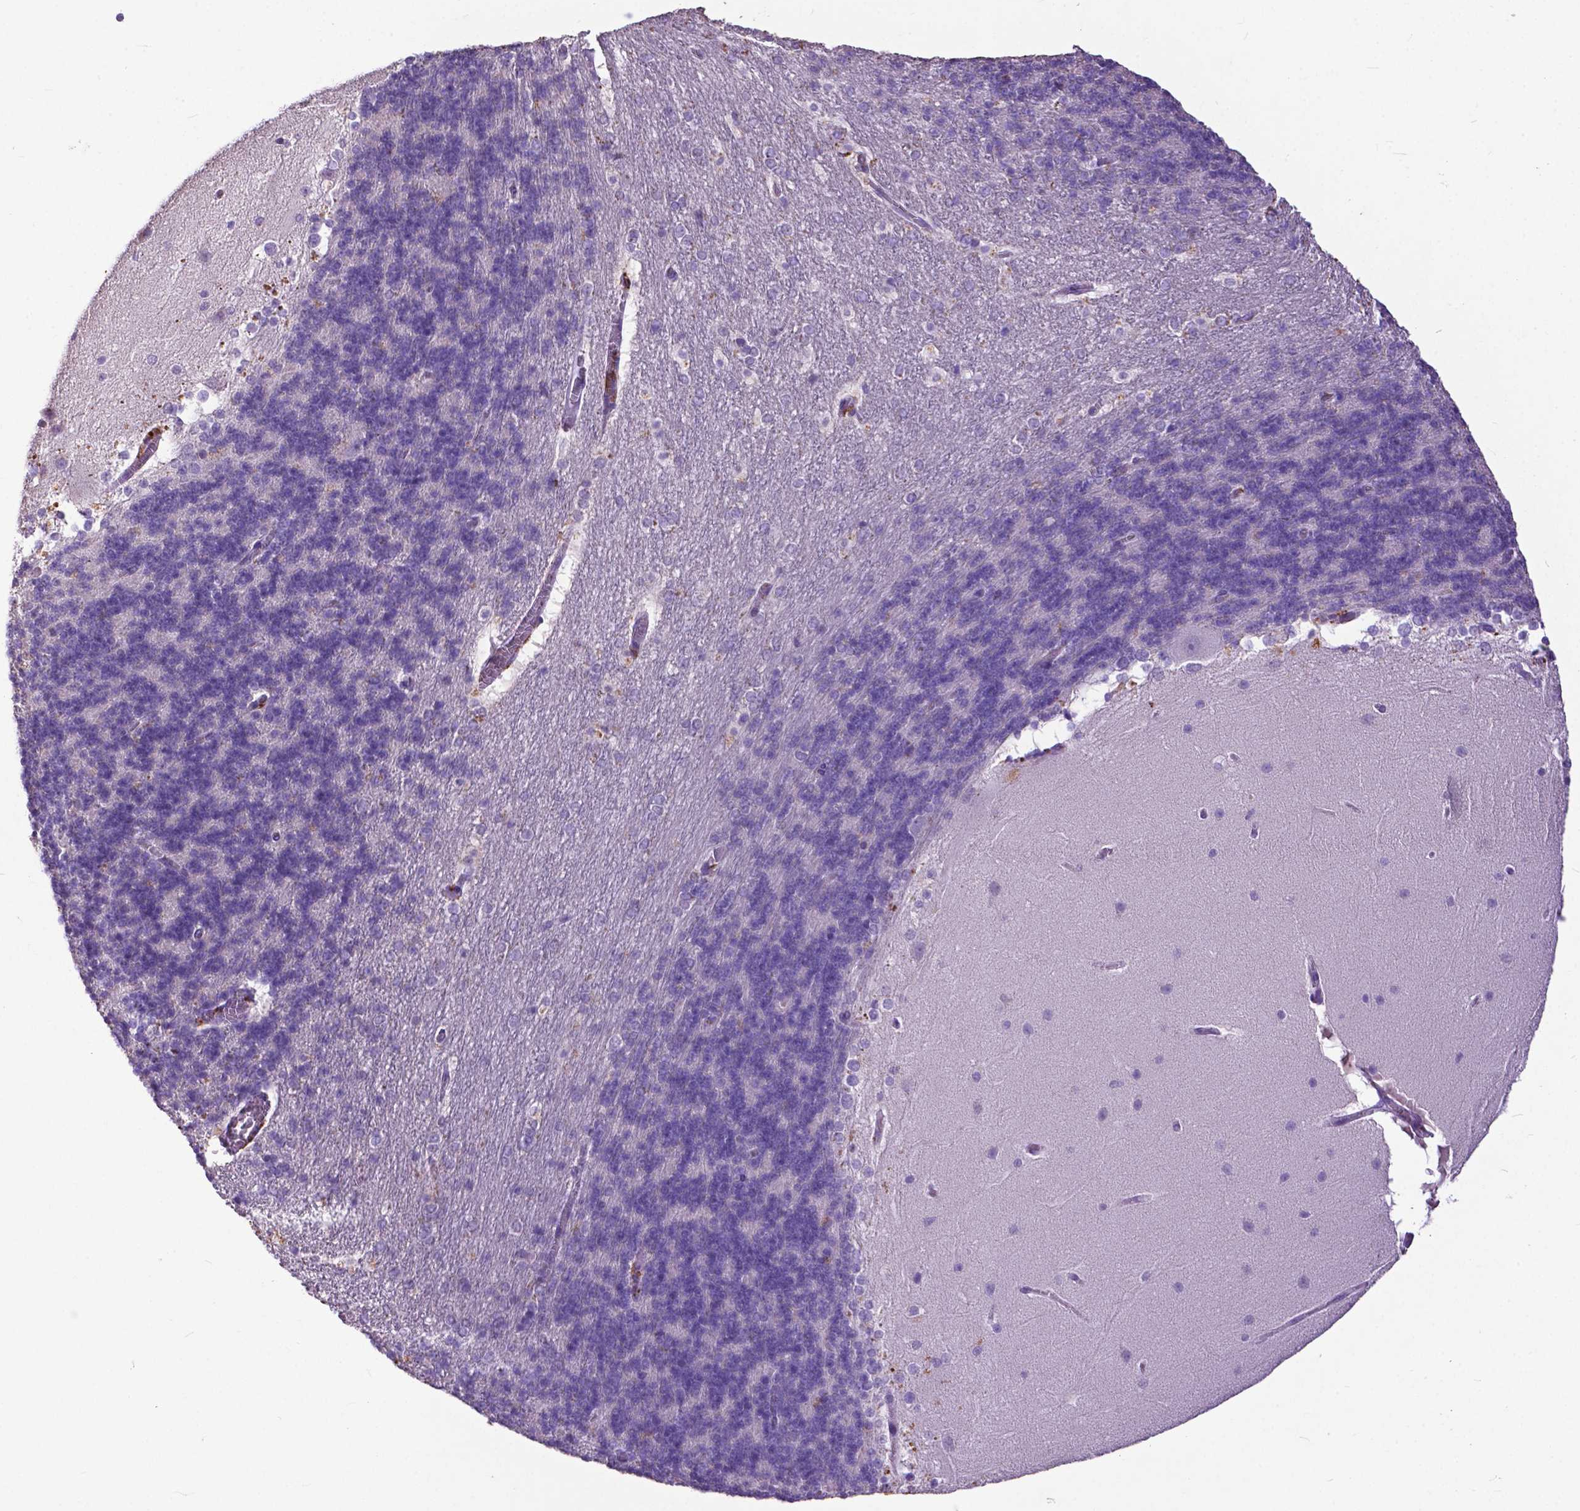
{"staining": {"intensity": "negative", "quantity": "none", "location": "none"}, "tissue": "cerebellum", "cell_type": "Cells in granular layer", "image_type": "normal", "snomed": [{"axis": "morphology", "description": "Normal tissue, NOS"}, {"axis": "topography", "description": "Cerebellum"}], "caption": "Immunohistochemical staining of unremarkable cerebellum displays no significant expression in cells in granular layer.", "gene": "PDLIM1", "patient": {"sex": "female", "age": 19}}